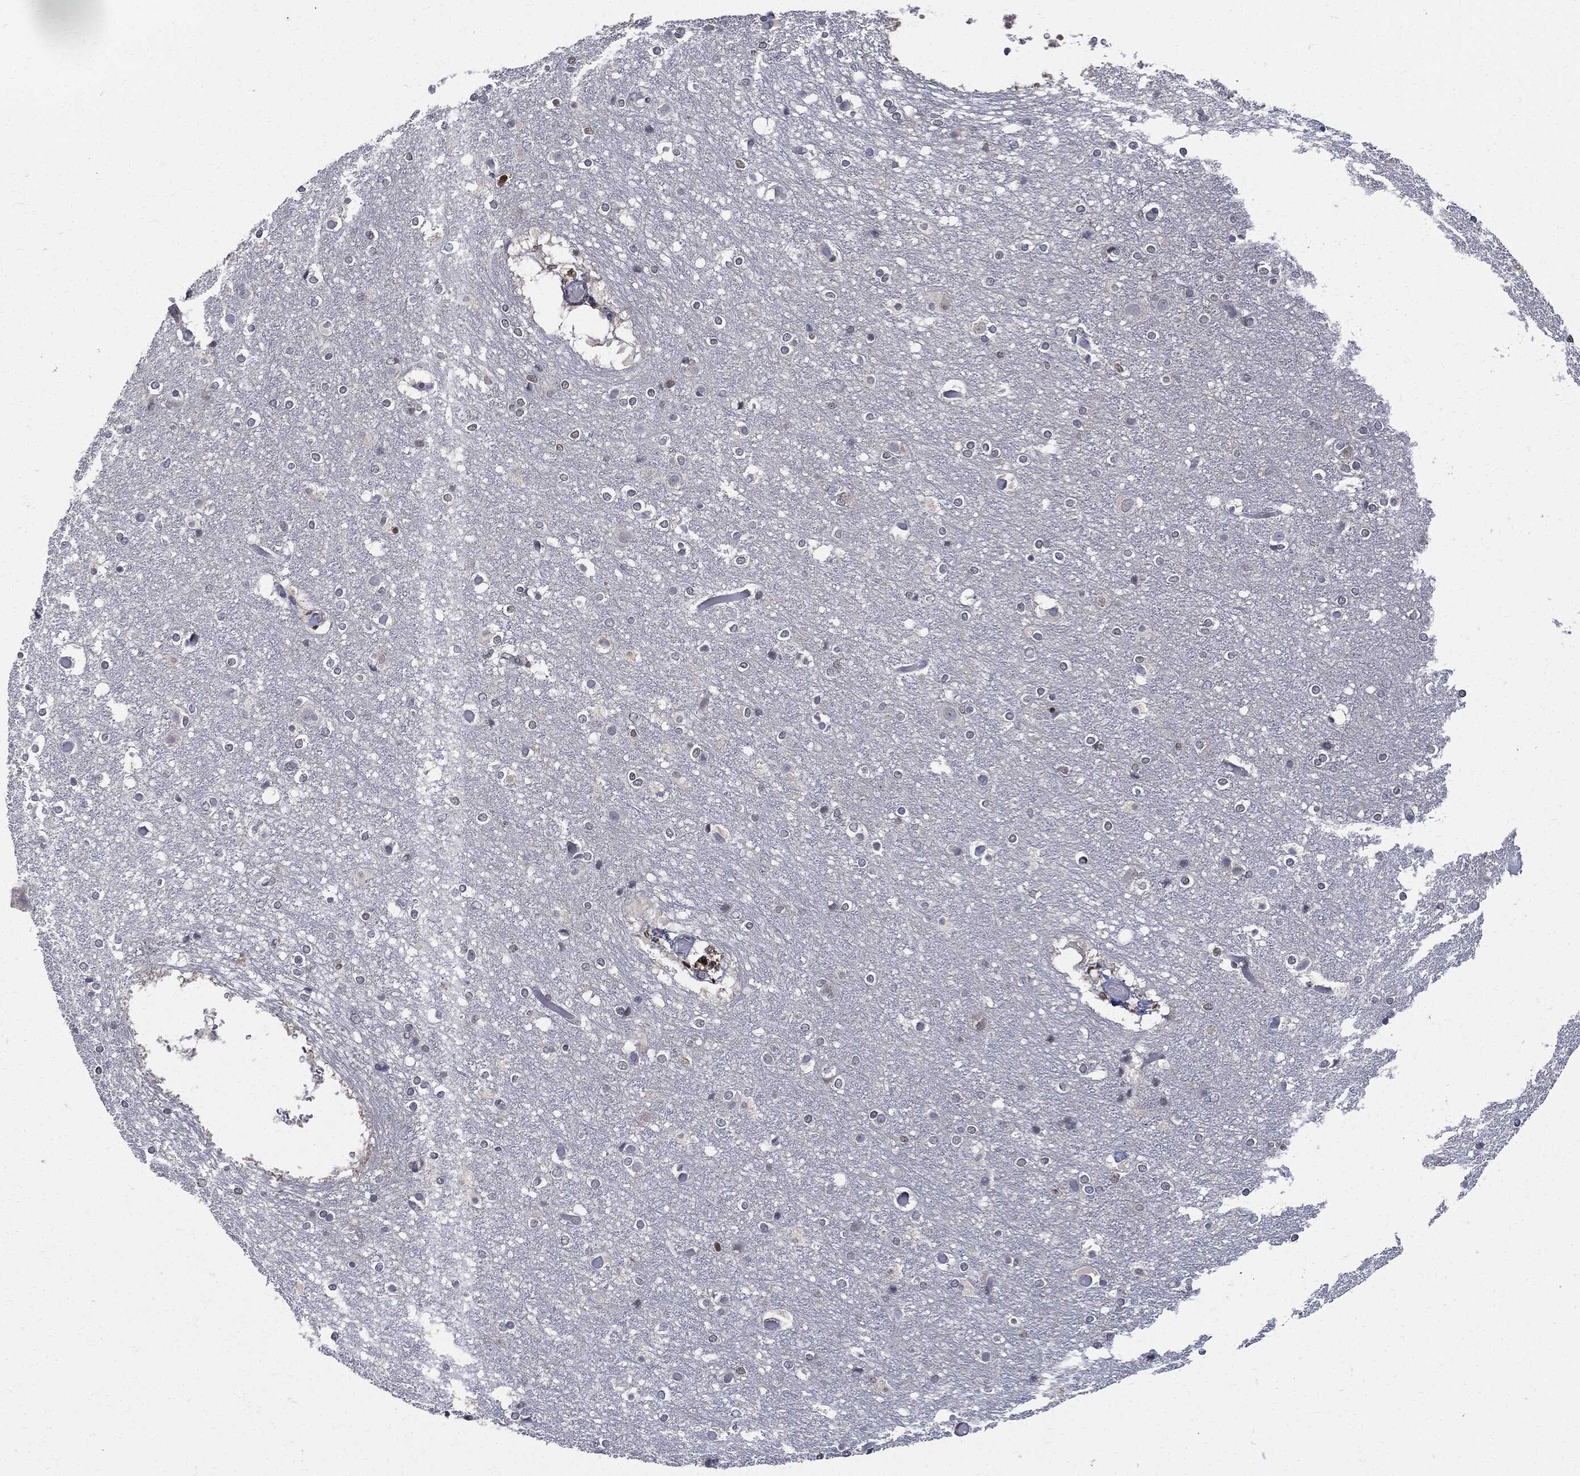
{"staining": {"intensity": "negative", "quantity": "none", "location": "none"}, "tissue": "cerebral cortex", "cell_type": "Endothelial cells", "image_type": "normal", "snomed": [{"axis": "morphology", "description": "Normal tissue, NOS"}, {"axis": "topography", "description": "Cerebral cortex"}], "caption": "An immunohistochemistry histopathology image of unremarkable cerebral cortex is shown. There is no staining in endothelial cells of cerebral cortex.", "gene": "PCNA", "patient": {"sex": "female", "age": 52}}